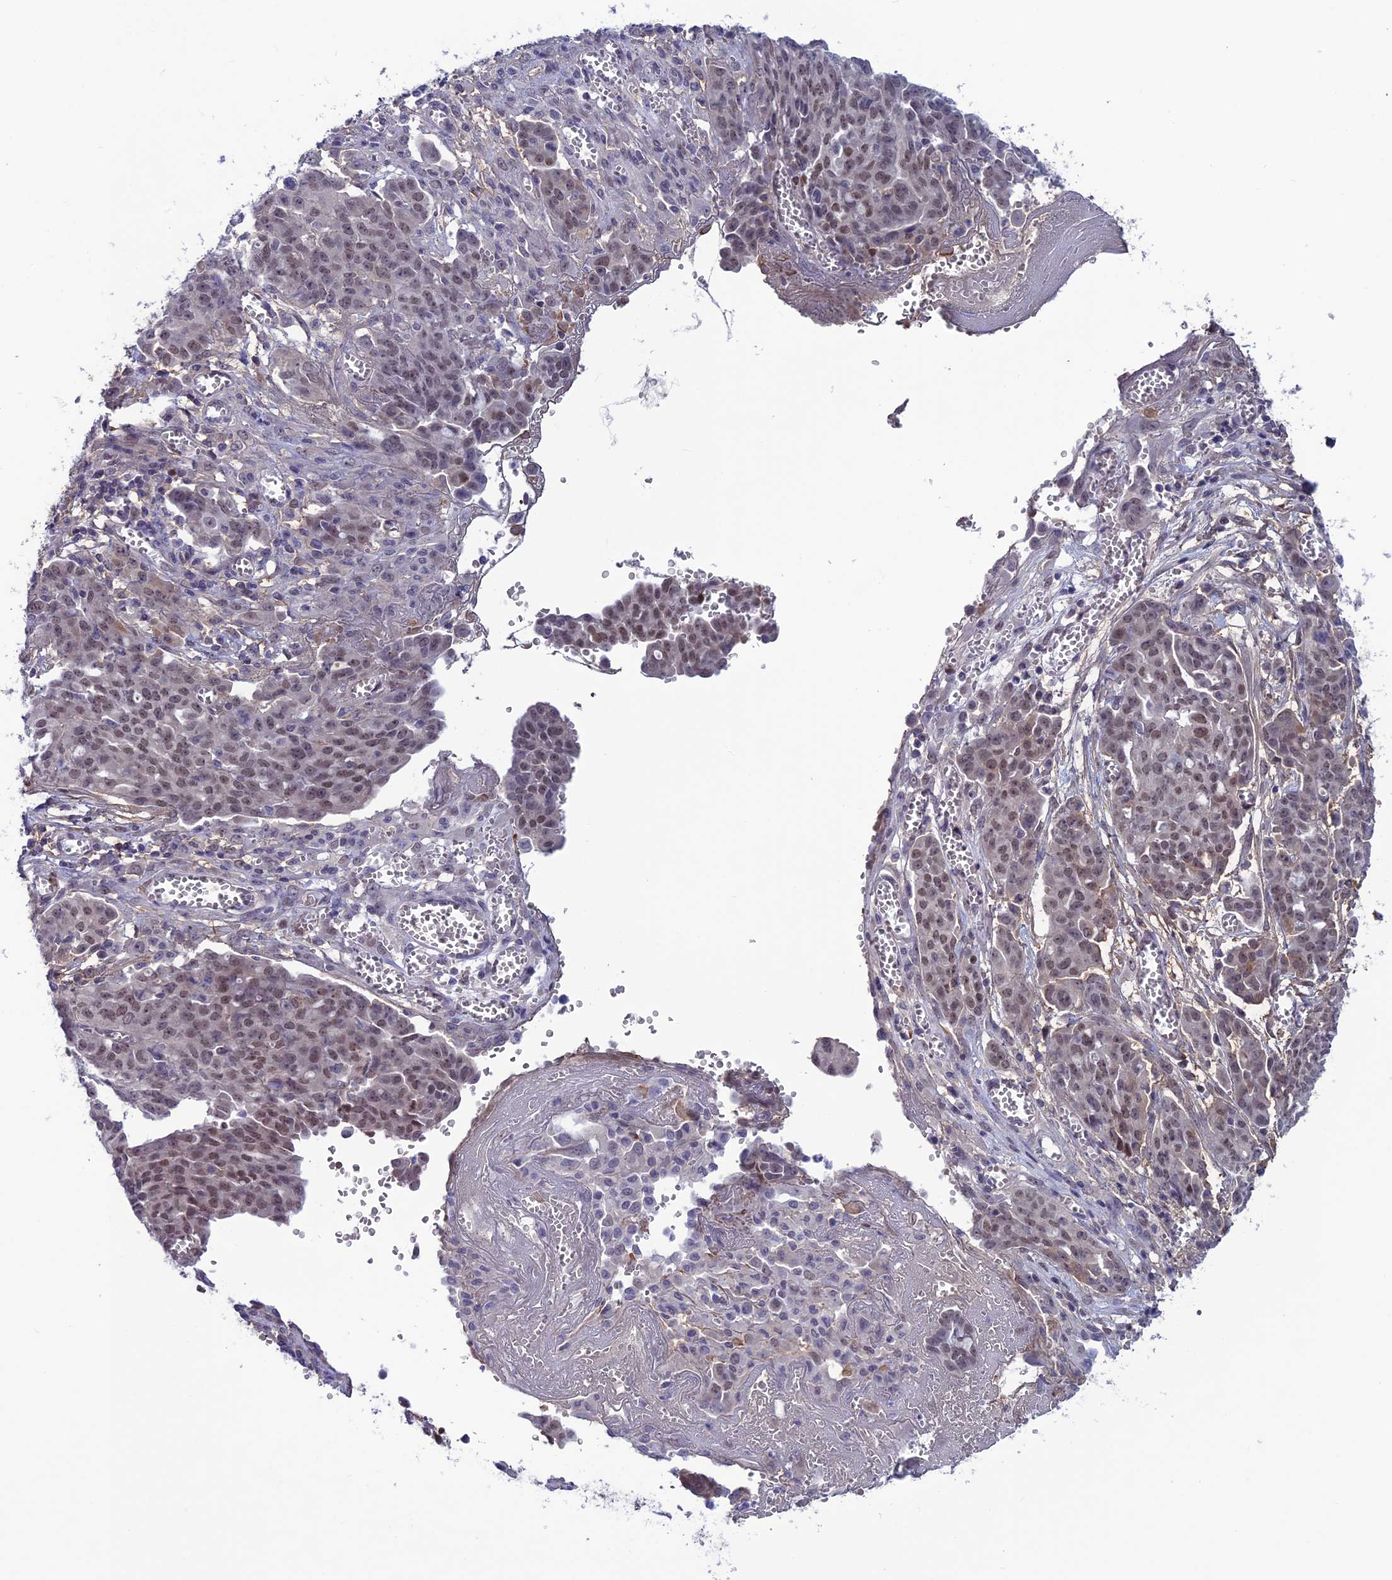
{"staining": {"intensity": "moderate", "quantity": "<25%", "location": "nuclear"}, "tissue": "ovarian cancer", "cell_type": "Tumor cells", "image_type": "cancer", "snomed": [{"axis": "morphology", "description": "Cystadenocarcinoma, serous, NOS"}, {"axis": "topography", "description": "Soft tissue"}, {"axis": "topography", "description": "Ovary"}], "caption": "An image of human ovarian serous cystadenocarcinoma stained for a protein exhibits moderate nuclear brown staining in tumor cells.", "gene": "FKBPL", "patient": {"sex": "female", "age": 57}}